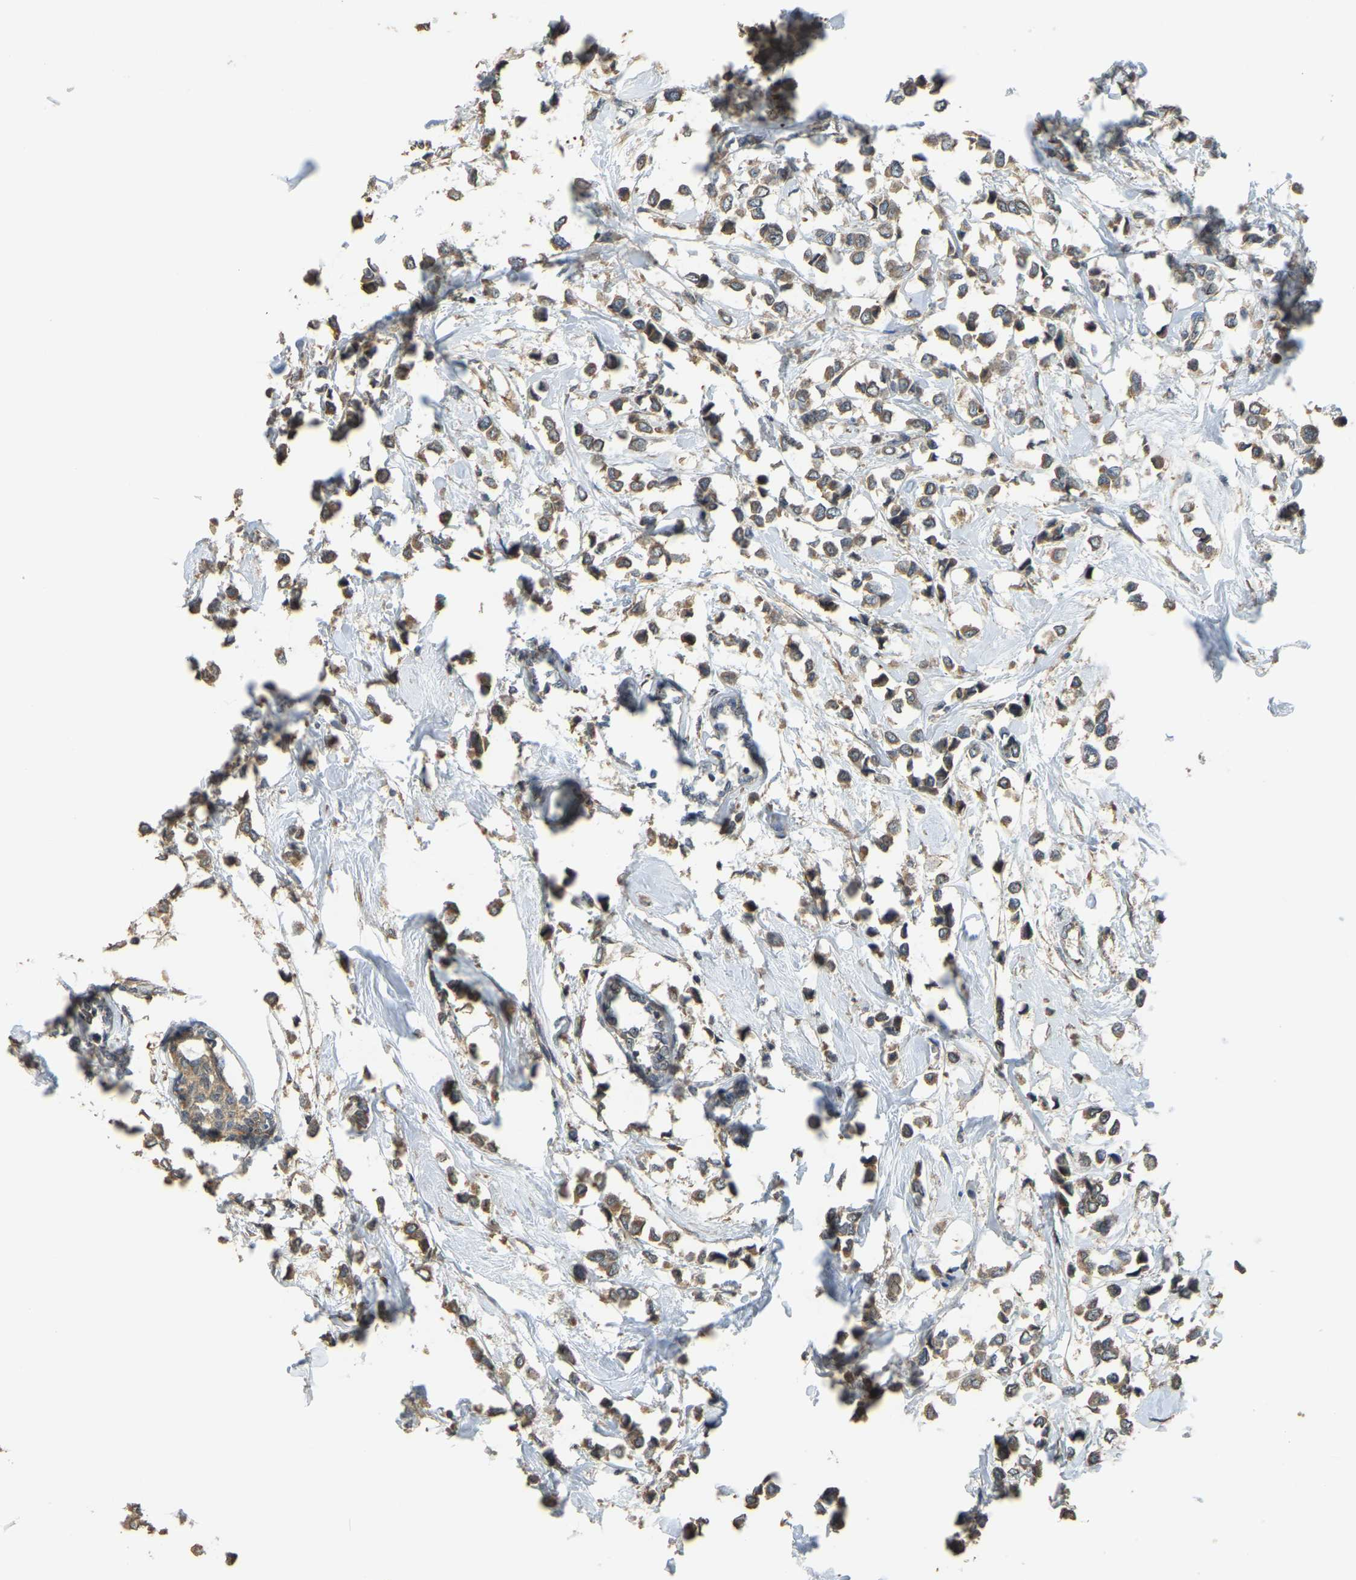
{"staining": {"intensity": "moderate", "quantity": ">75%", "location": "cytoplasmic/membranous"}, "tissue": "breast cancer", "cell_type": "Tumor cells", "image_type": "cancer", "snomed": [{"axis": "morphology", "description": "Lobular carcinoma"}, {"axis": "topography", "description": "Breast"}], "caption": "Protein staining displays moderate cytoplasmic/membranous positivity in about >75% of tumor cells in breast lobular carcinoma.", "gene": "GNG2", "patient": {"sex": "female", "age": 51}}